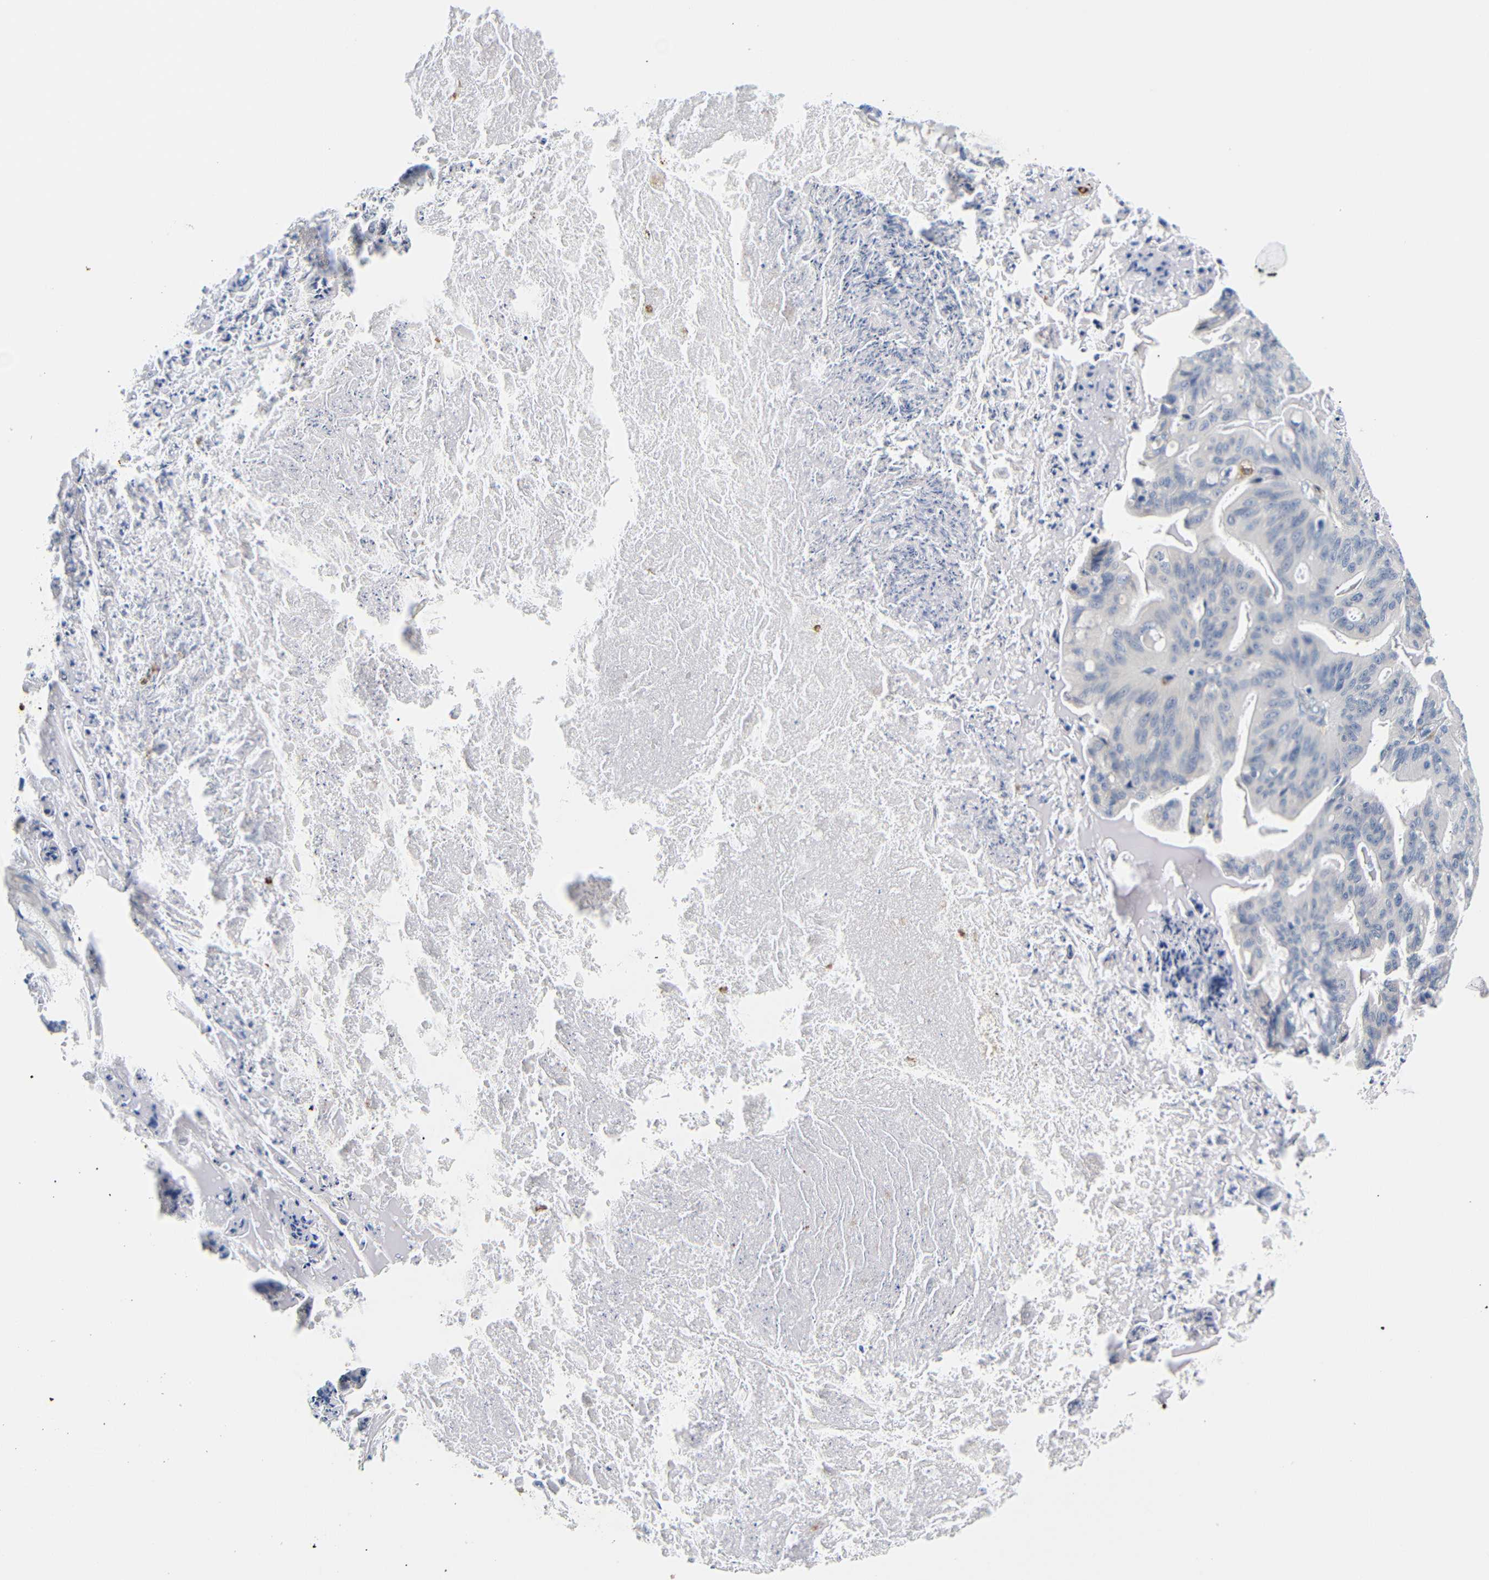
{"staining": {"intensity": "negative", "quantity": "none", "location": "none"}, "tissue": "ovarian cancer", "cell_type": "Tumor cells", "image_type": "cancer", "snomed": [{"axis": "morphology", "description": "Cystadenocarcinoma, mucinous, NOS"}, {"axis": "topography", "description": "Ovary"}], "caption": "Immunohistochemical staining of ovarian mucinous cystadenocarcinoma demonstrates no significant expression in tumor cells.", "gene": "HLA-DQB1", "patient": {"sex": "female", "age": 36}}